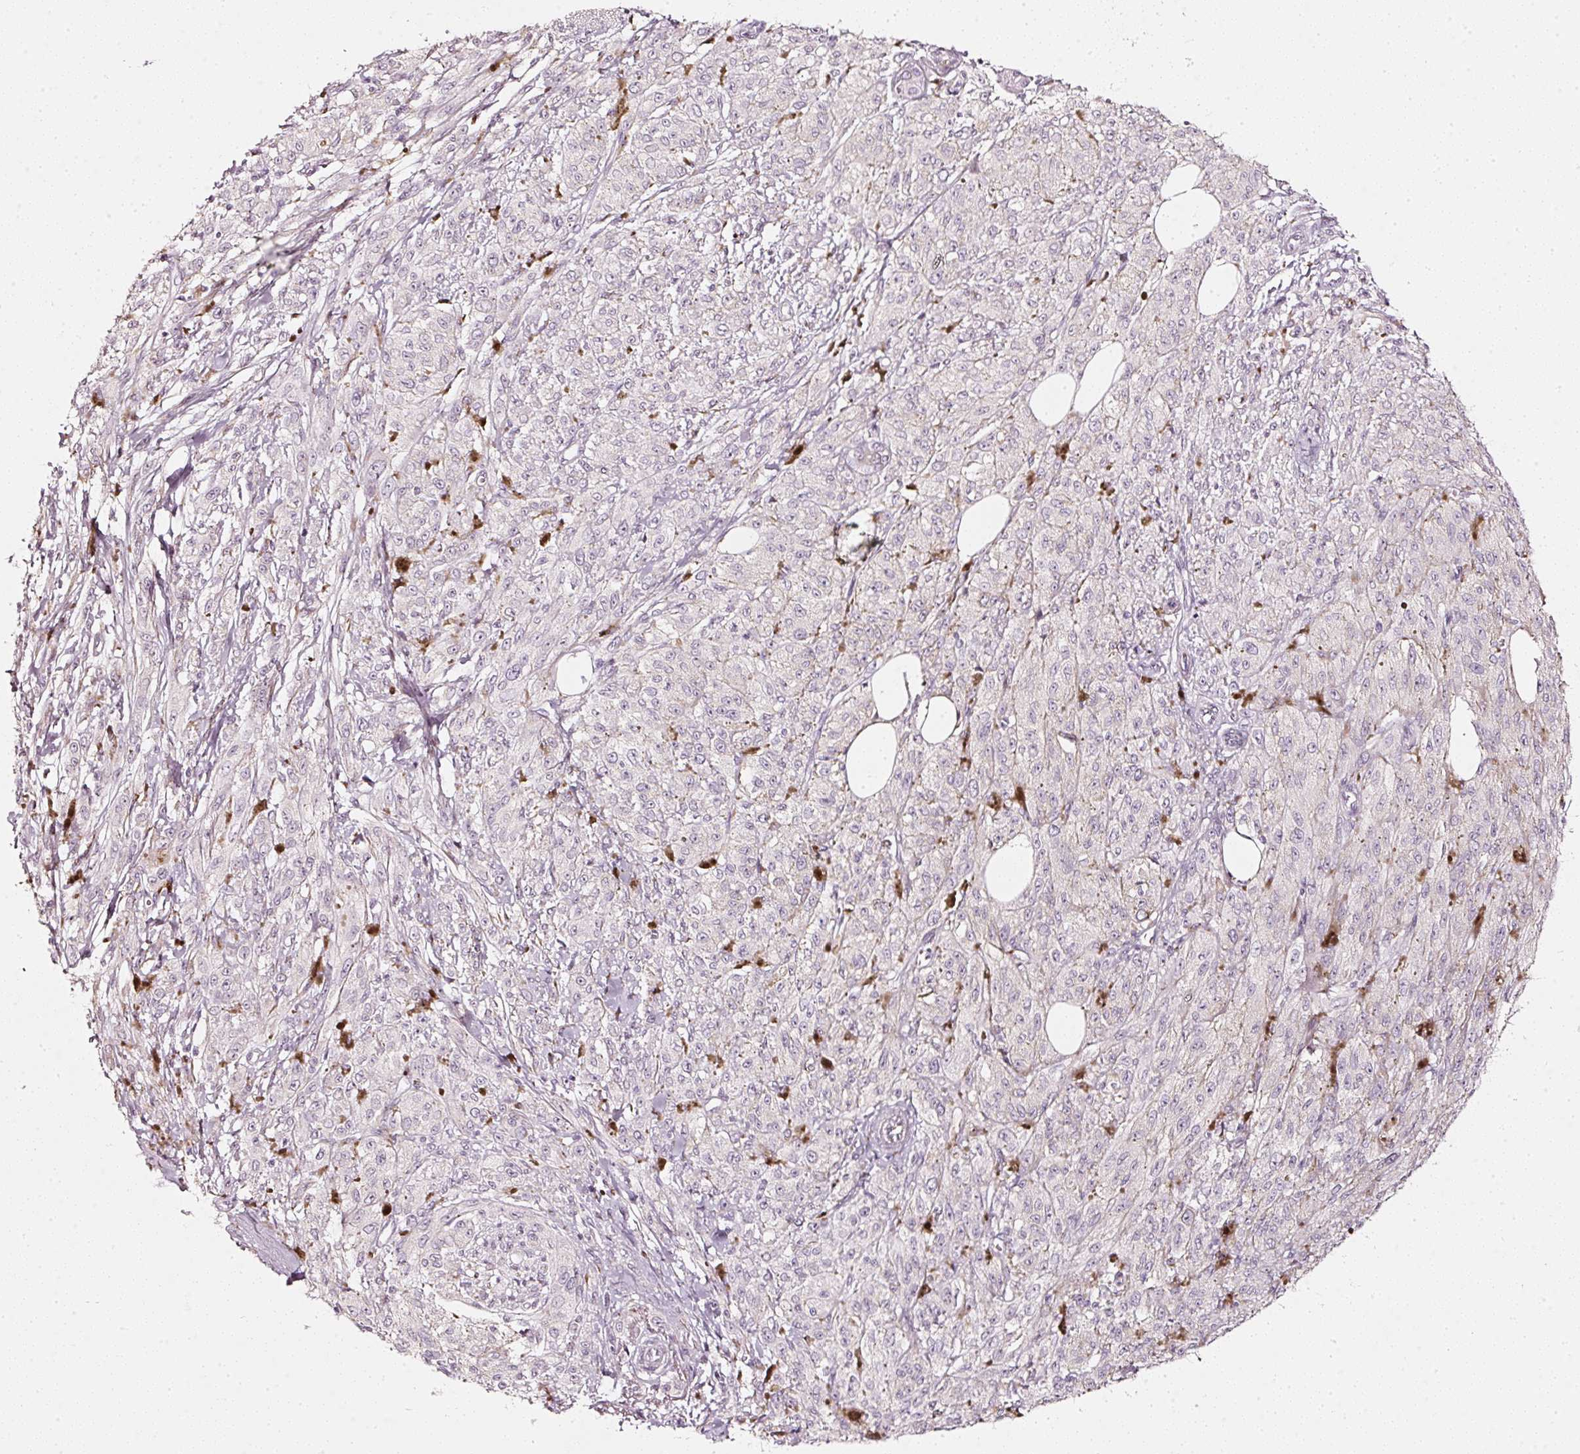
{"staining": {"intensity": "negative", "quantity": "none", "location": "none"}, "tissue": "melanoma", "cell_type": "Tumor cells", "image_type": "cancer", "snomed": [{"axis": "morphology", "description": "Malignant melanoma, NOS"}, {"axis": "topography", "description": "Skin"}], "caption": "Immunohistochemistry histopathology image of human melanoma stained for a protein (brown), which exhibits no positivity in tumor cells.", "gene": "SDF4", "patient": {"sex": "female", "age": 52}}